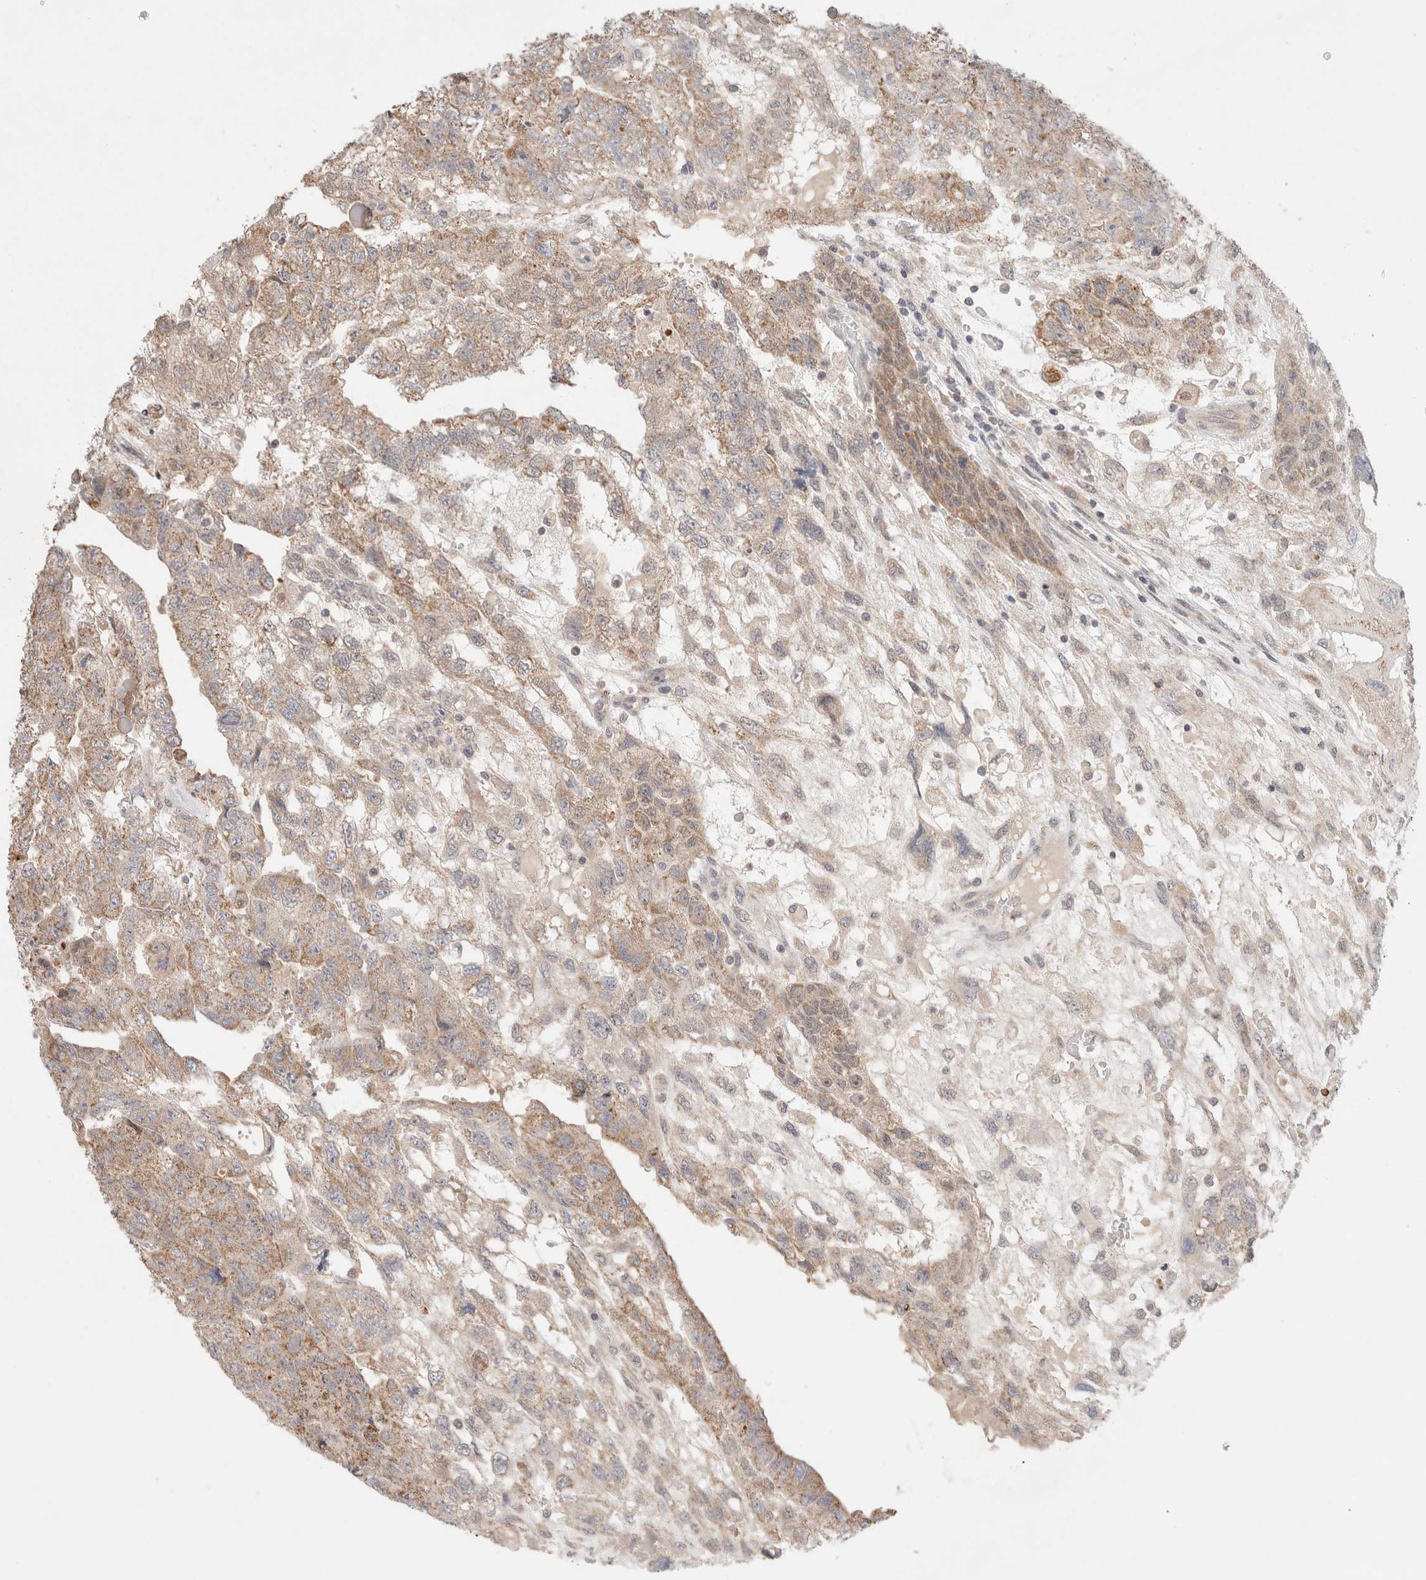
{"staining": {"intensity": "moderate", "quantity": ">75%", "location": "cytoplasmic/membranous"}, "tissue": "testis cancer", "cell_type": "Tumor cells", "image_type": "cancer", "snomed": [{"axis": "morphology", "description": "Carcinoma, Embryonal, NOS"}, {"axis": "topography", "description": "Testis"}], "caption": "The histopathology image displays a brown stain indicating the presence of a protein in the cytoplasmic/membranous of tumor cells in testis embryonal carcinoma. The staining is performed using DAB brown chromogen to label protein expression. The nuclei are counter-stained blue using hematoxylin.", "gene": "ERI3", "patient": {"sex": "male", "age": 36}}